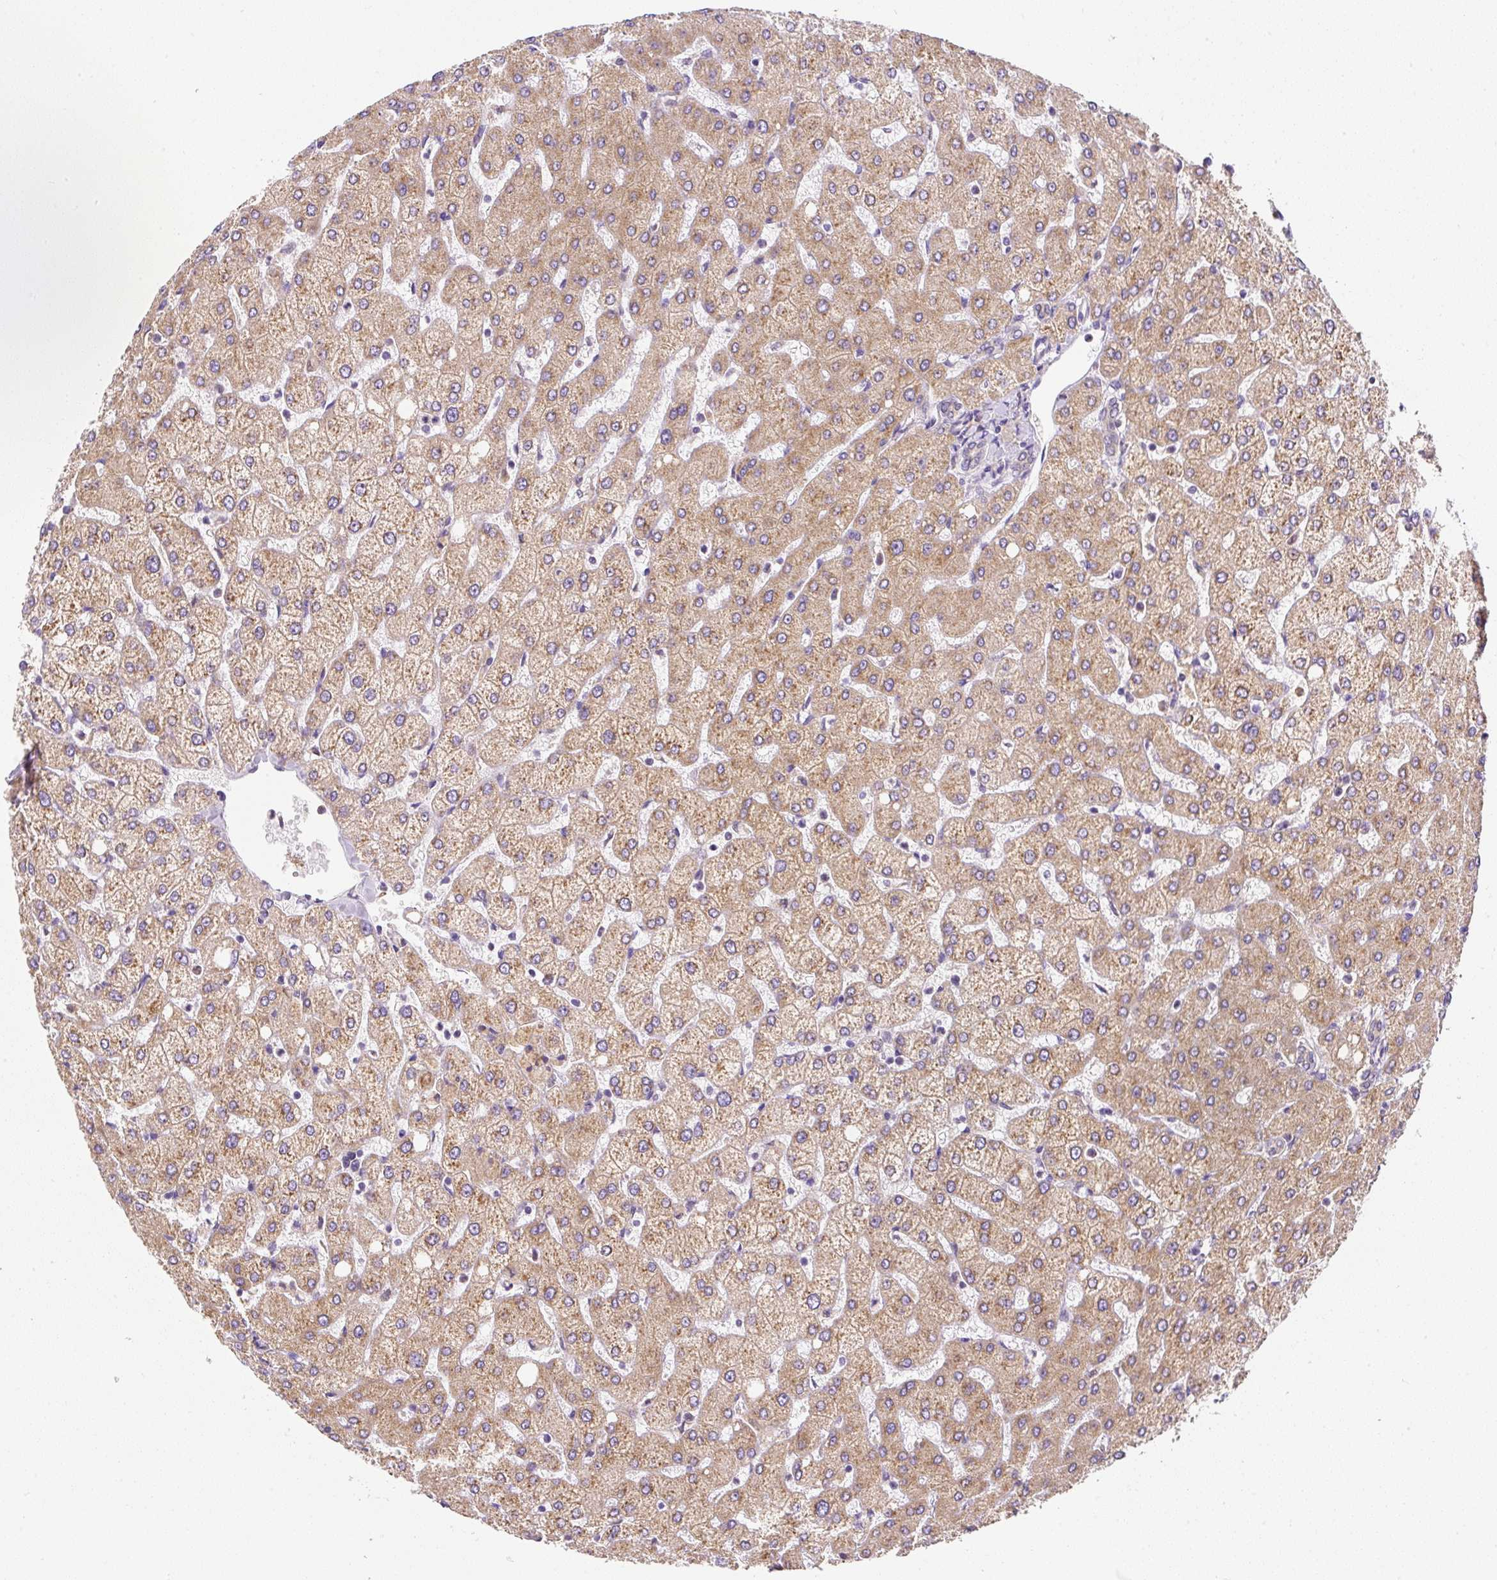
{"staining": {"intensity": "weak", "quantity": "<25%", "location": "cytoplasmic/membranous"}, "tissue": "liver", "cell_type": "Cholangiocytes", "image_type": "normal", "snomed": [{"axis": "morphology", "description": "Normal tissue, NOS"}, {"axis": "topography", "description": "Liver"}], "caption": "Unremarkable liver was stained to show a protein in brown. There is no significant staining in cholangiocytes. Brightfield microscopy of IHC stained with DAB (3,3'-diaminobenzidine) (brown) and hematoxylin (blue), captured at high magnification.", "gene": "DDOST", "patient": {"sex": "female", "age": 54}}